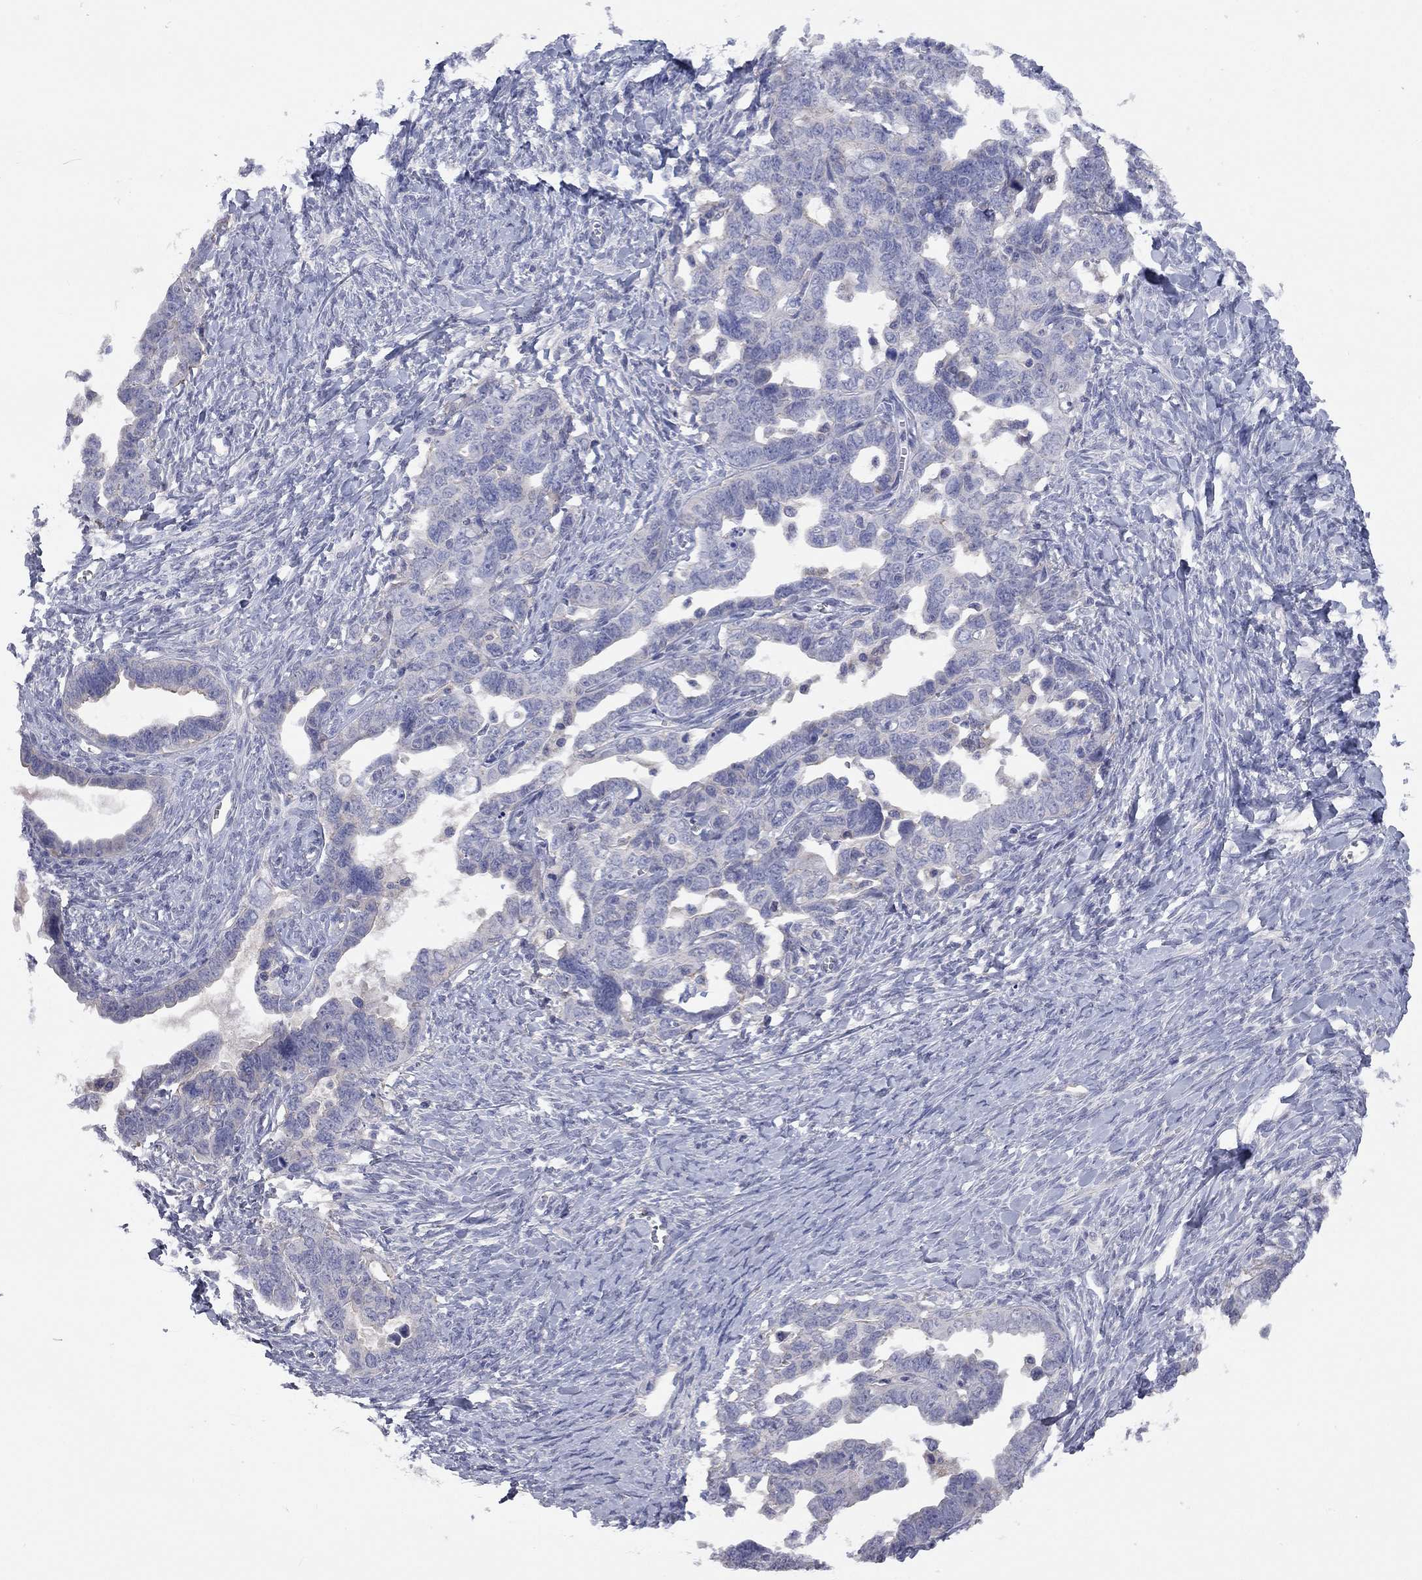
{"staining": {"intensity": "negative", "quantity": "none", "location": "none"}, "tissue": "ovarian cancer", "cell_type": "Tumor cells", "image_type": "cancer", "snomed": [{"axis": "morphology", "description": "Cystadenocarcinoma, serous, NOS"}, {"axis": "topography", "description": "Ovary"}], "caption": "High magnification brightfield microscopy of serous cystadenocarcinoma (ovarian) stained with DAB (brown) and counterstained with hematoxylin (blue): tumor cells show no significant staining. (Stains: DAB IHC with hematoxylin counter stain, Microscopy: brightfield microscopy at high magnification).", "gene": "KCNB1", "patient": {"sex": "female", "age": 69}}